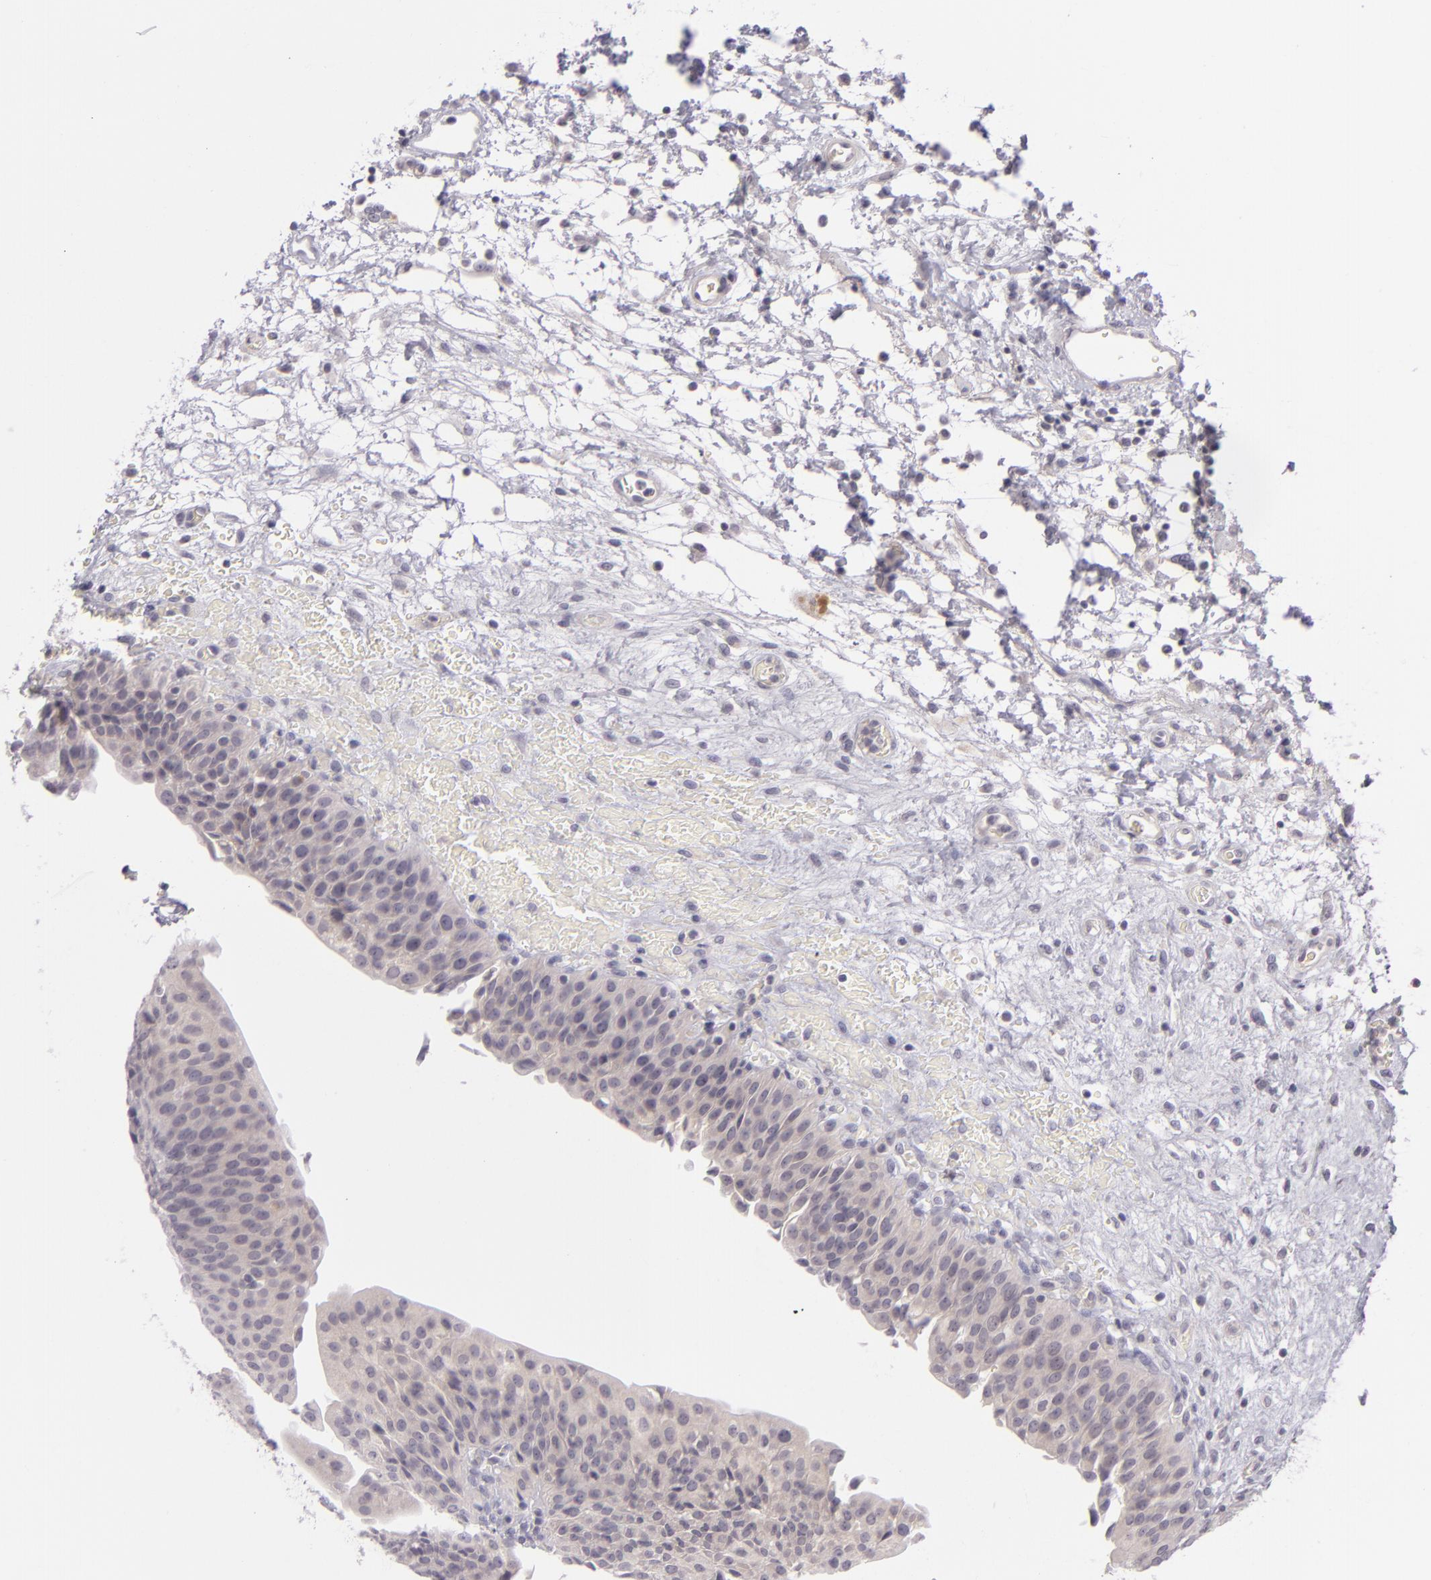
{"staining": {"intensity": "negative", "quantity": "none", "location": "none"}, "tissue": "urinary bladder", "cell_type": "Urothelial cells", "image_type": "normal", "snomed": [{"axis": "morphology", "description": "Normal tissue, NOS"}, {"axis": "topography", "description": "Smooth muscle"}, {"axis": "topography", "description": "Urinary bladder"}], "caption": "Human urinary bladder stained for a protein using immunohistochemistry shows no staining in urothelial cells.", "gene": "DAG1", "patient": {"sex": "male", "age": 35}}